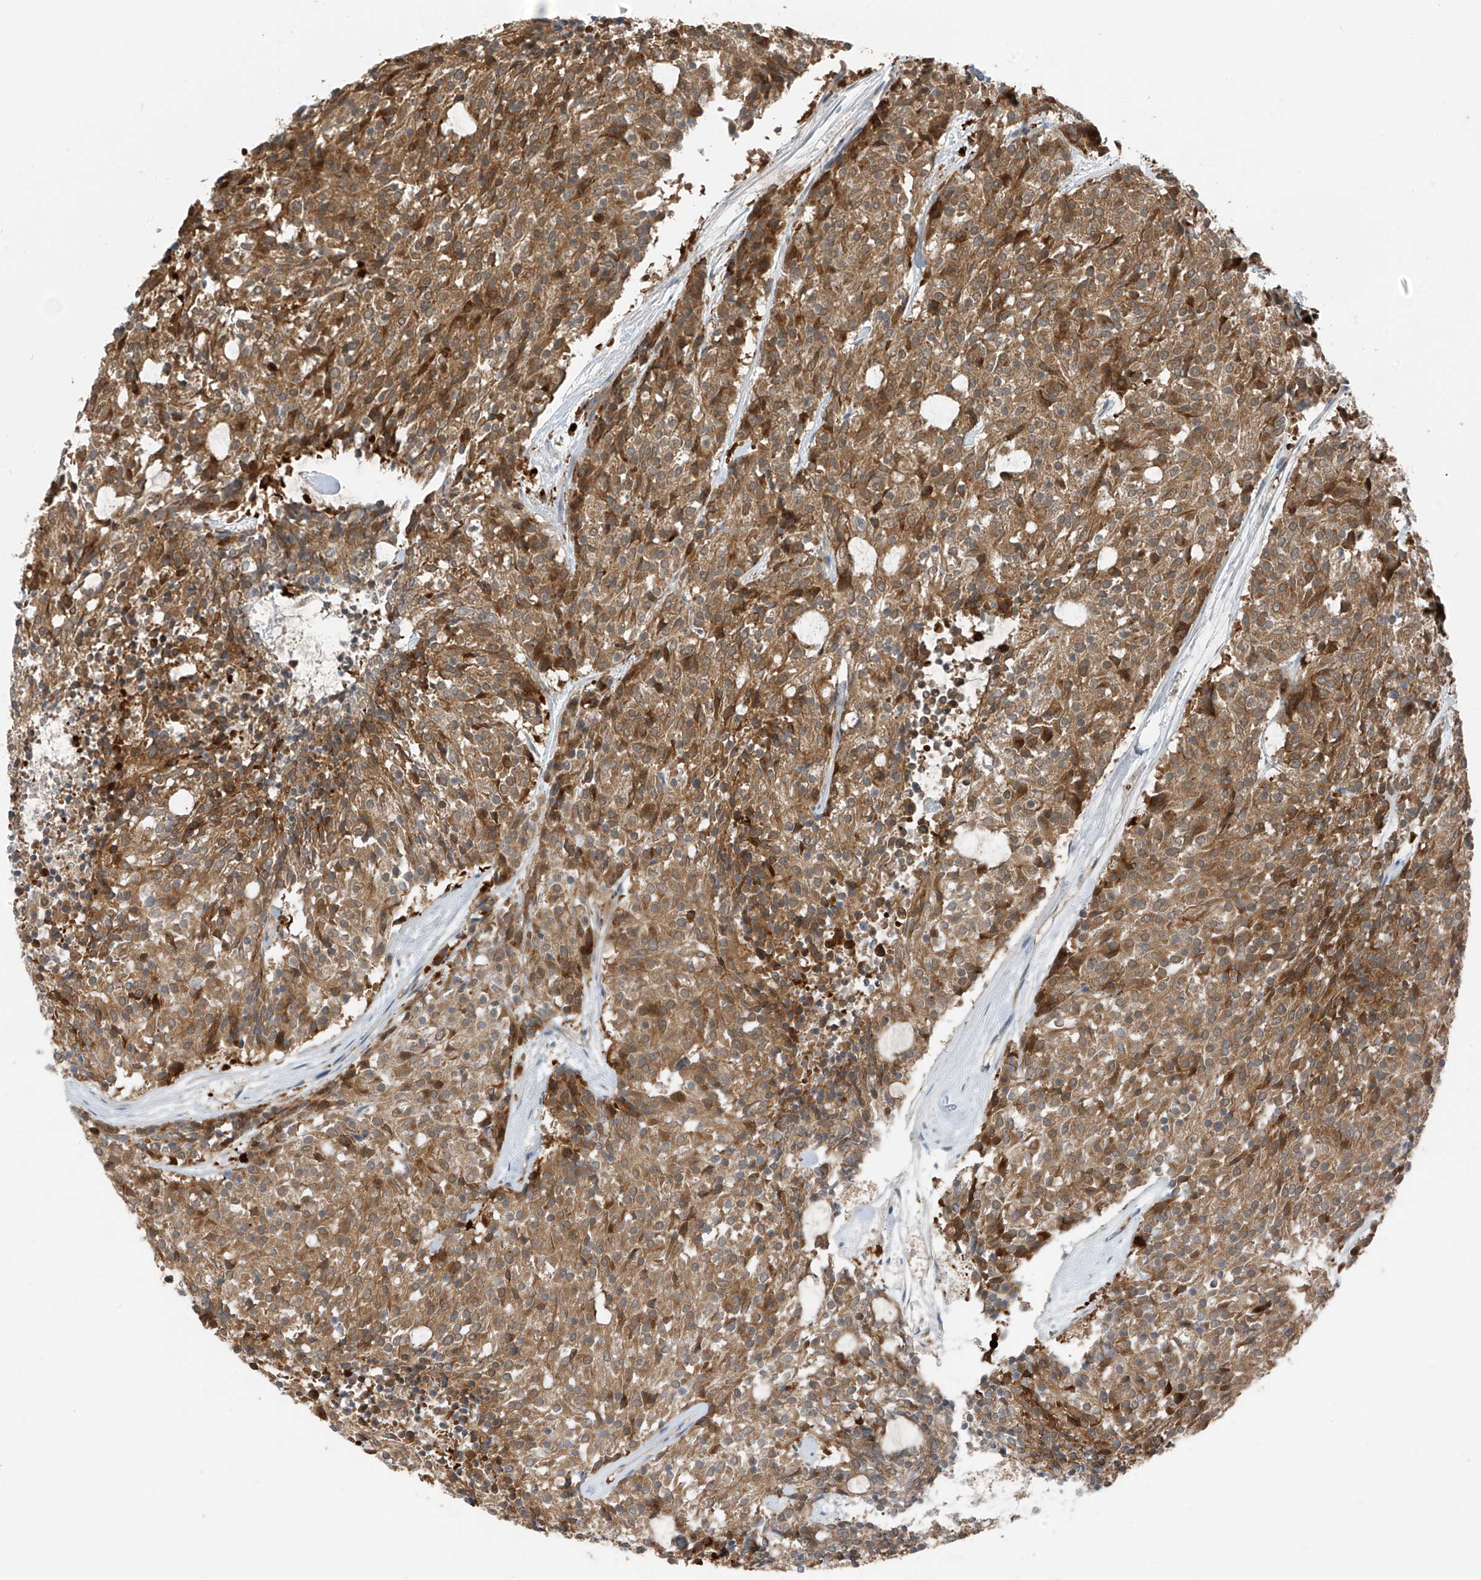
{"staining": {"intensity": "moderate", "quantity": ">75%", "location": "cytoplasmic/membranous"}, "tissue": "carcinoid", "cell_type": "Tumor cells", "image_type": "cancer", "snomed": [{"axis": "morphology", "description": "Carcinoid, malignant, NOS"}, {"axis": "topography", "description": "Pancreas"}], "caption": "A medium amount of moderate cytoplasmic/membranous staining is present in about >75% of tumor cells in carcinoid (malignant) tissue. (brown staining indicates protein expression, while blue staining denotes nuclei).", "gene": "SLC12A6", "patient": {"sex": "female", "age": 54}}